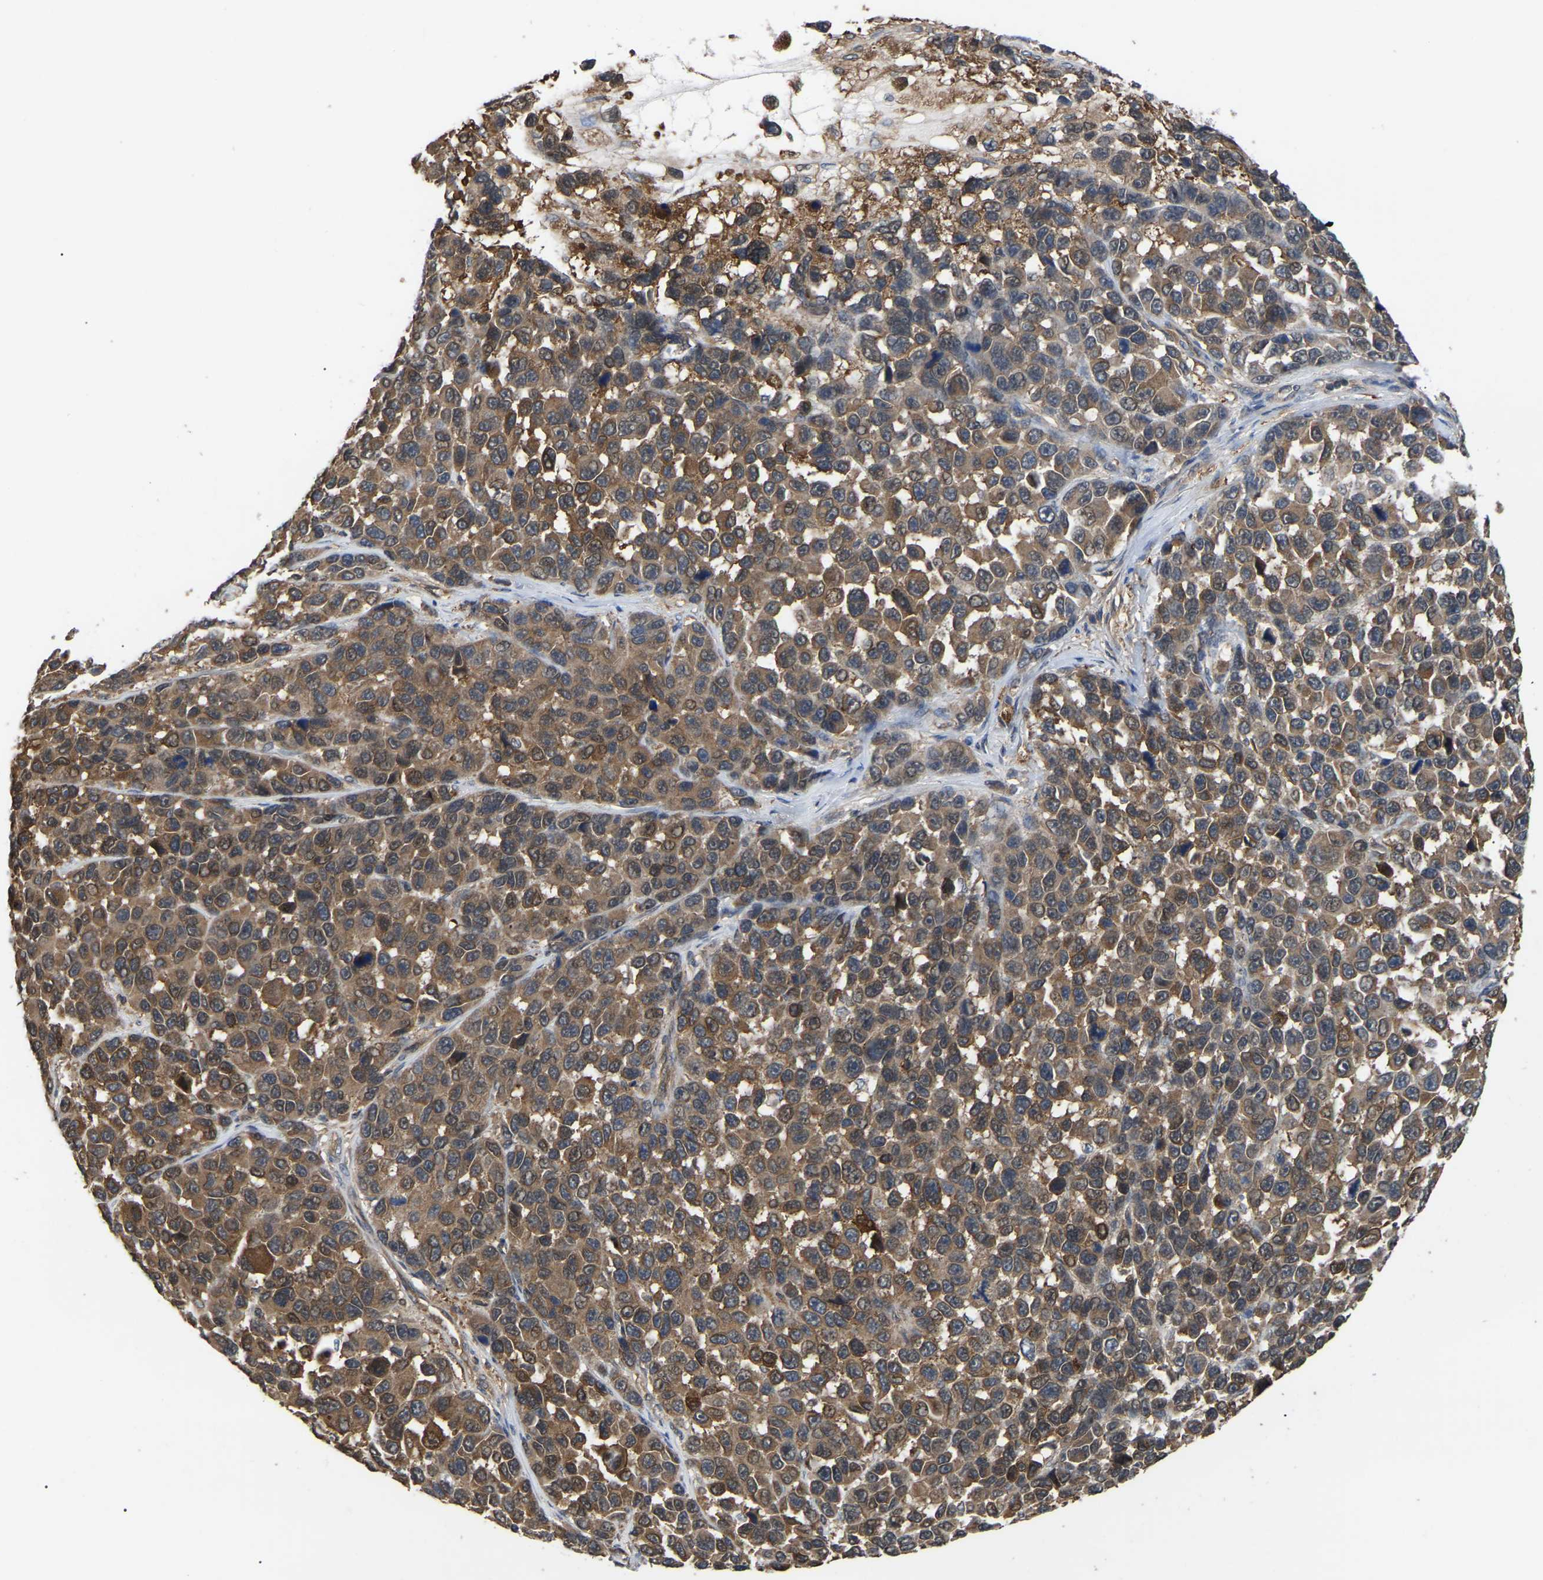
{"staining": {"intensity": "moderate", "quantity": ">75%", "location": "cytoplasmic/membranous"}, "tissue": "melanoma", "cell_type": "Tumor cells", "image_type": "cancer", "snomed": [{"axis": "morphology", "description": "Malignant melanoma, NOS"}, {"axis": "topography", "description": "Skin"}], "caption": "Protein staining of melanoma tissue reveals moderate cytoplasmic/membranous positivity in about >75% of tumor cells.", "gene": "CIT", "patient": {"sex": "male", "age": 53}}